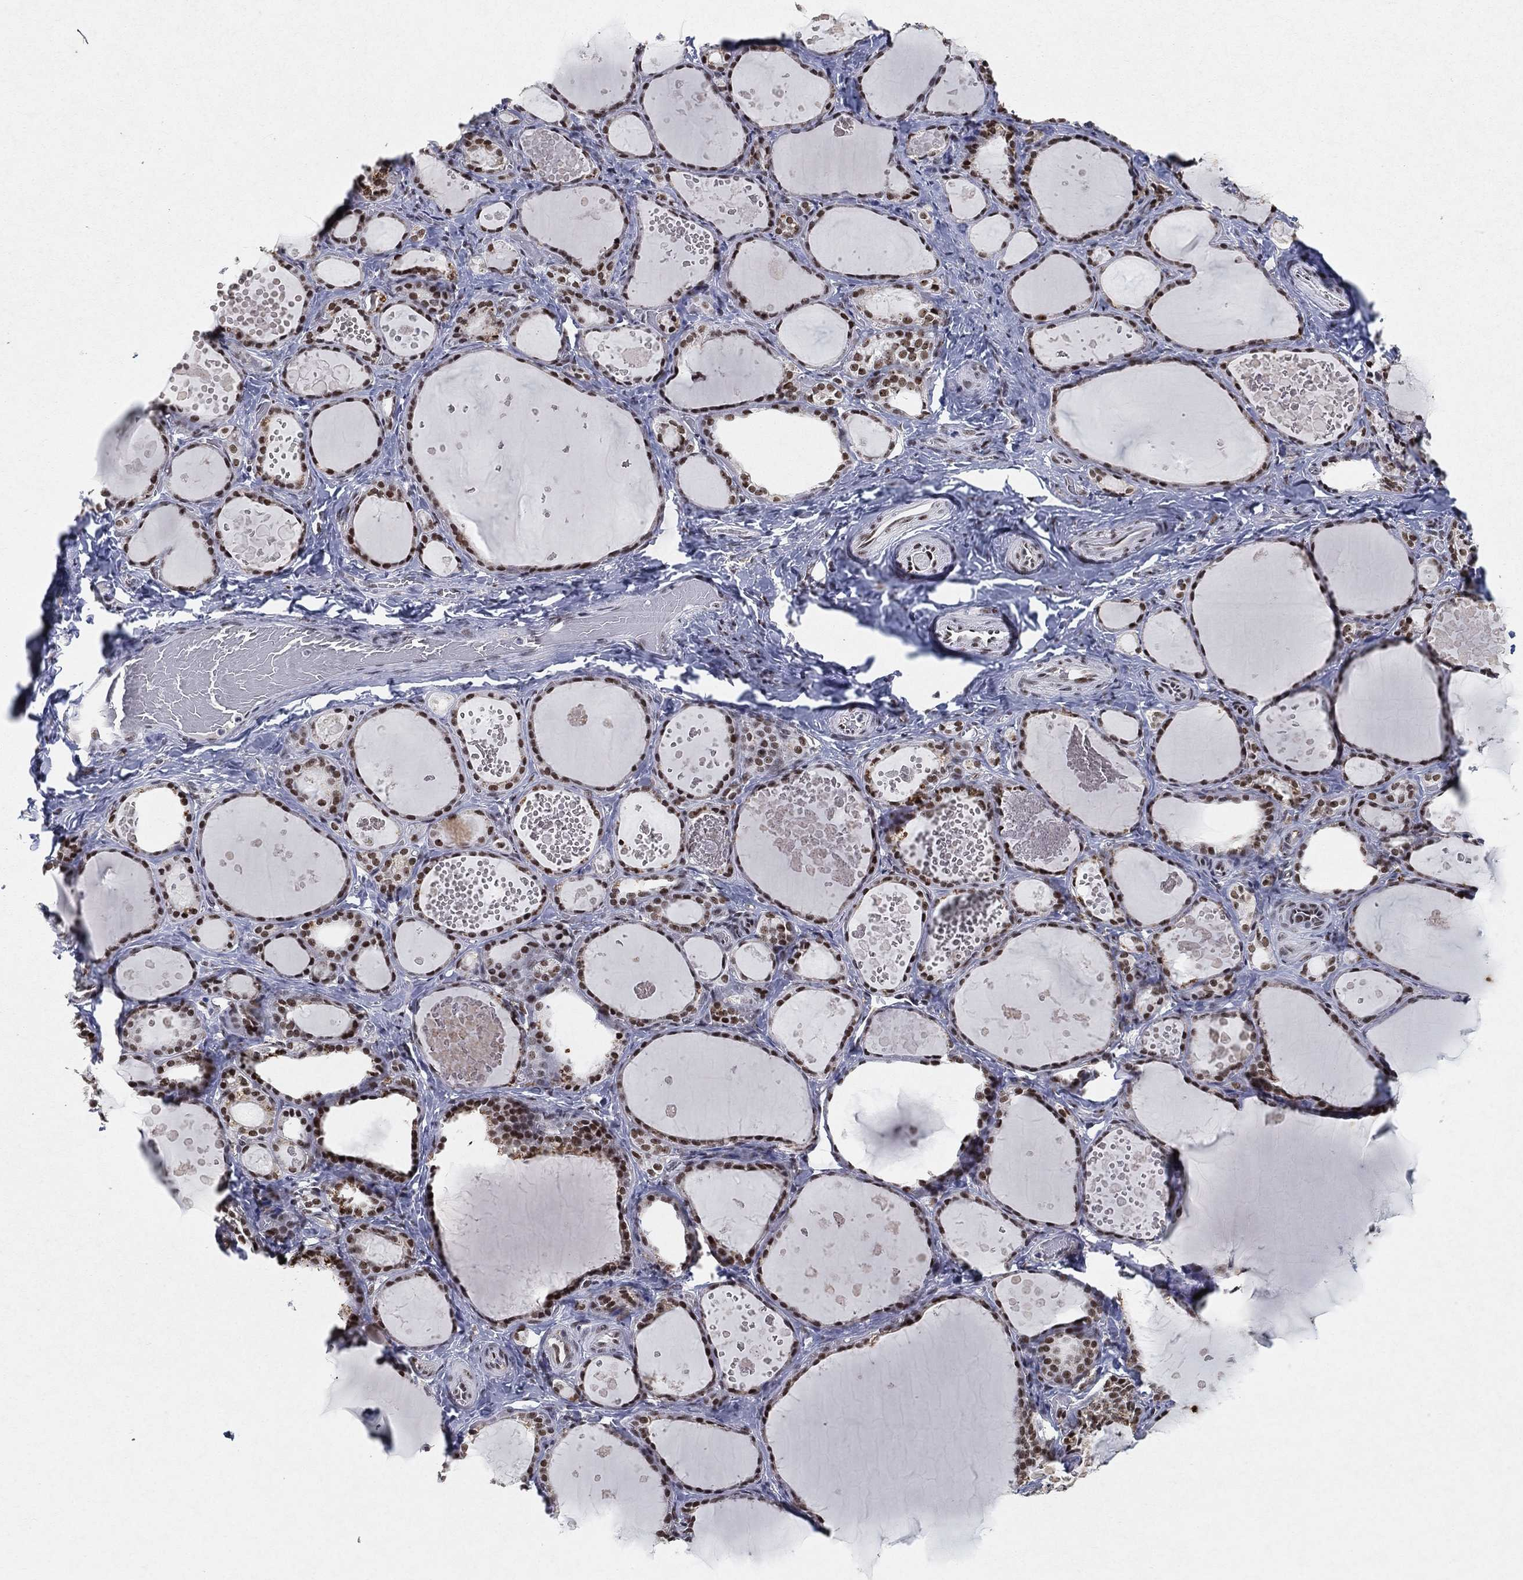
{"staining": {"intensity": "strong", "quantity": ">75%", "location": "nuclear"}, "tissue": "thyroid gland", "cell_type": "Glandular cells", "image_type": "normal", "snomed": [{"axis": "morphology", "description": "Normal tissue, NOS"}, {"axis": "topography", "description": "Thyroid gland"}], "caption": "A high amount of strong nuclear positivity is present in about >75% of glandular cells in normal thyroid gland.", "gene": "DDX27", "patient": {"sex": "female", "age": 56}}